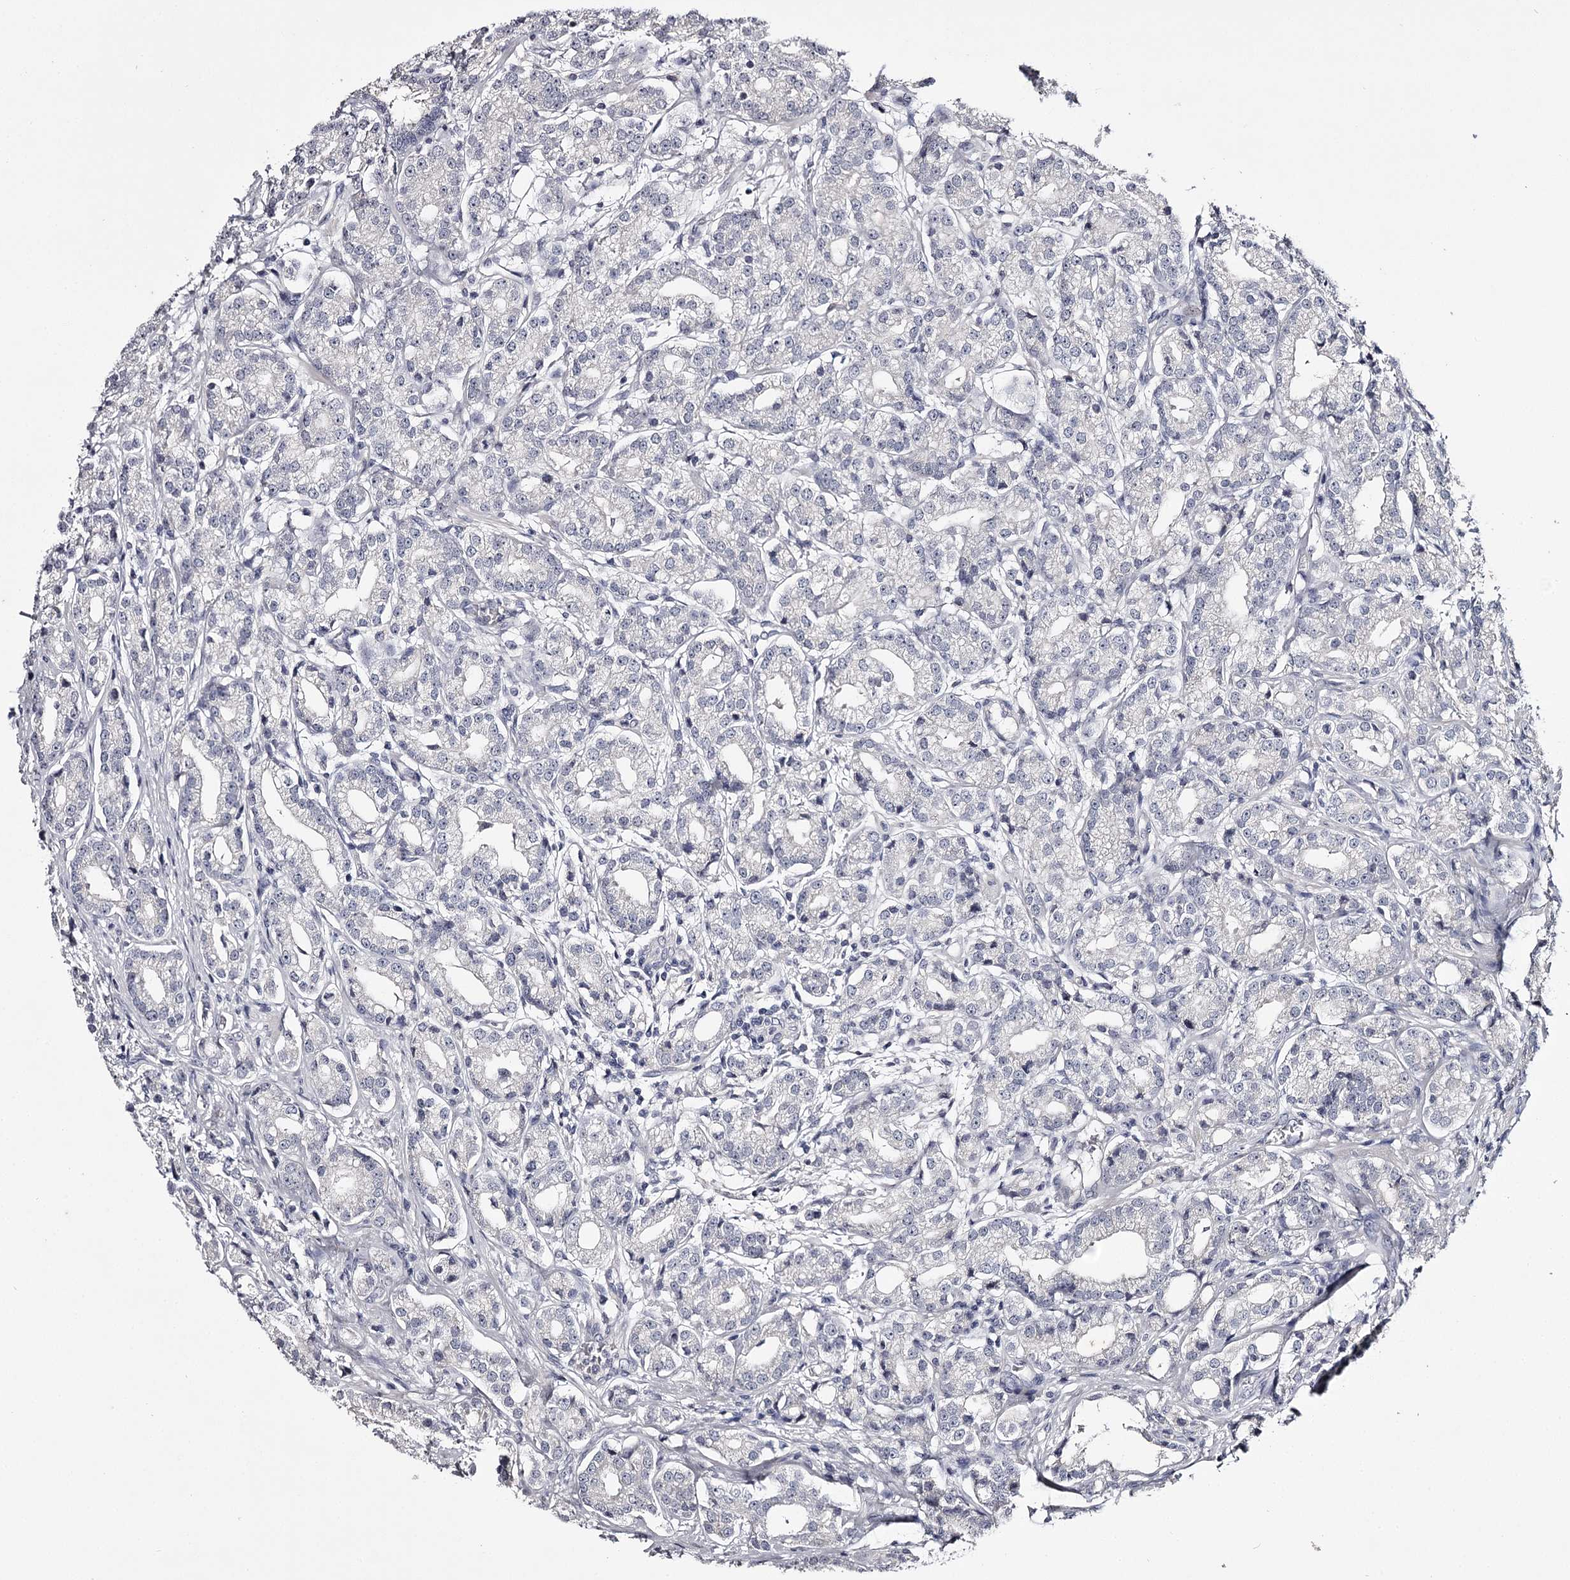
{"staining": {"intensity": "negative", "quantity": "none", "location": "none"}, "tissue": "prostate cancer", "cell_type": "Tumor cells", "image_type": "cancer", "snomed": [{"axis": "morphology", "description": "Adenocarcinoma, High grade"}, {"axis": "topography", "description": "Prostate"}], "caption": "This is an immunohistochemistry (IHC) histopathology image of high-grade adenocarcinoma (prostate). There is no expression in tumor cells.", "gene": "PRM2", "patient": {"sex": "male", "age": 69}}